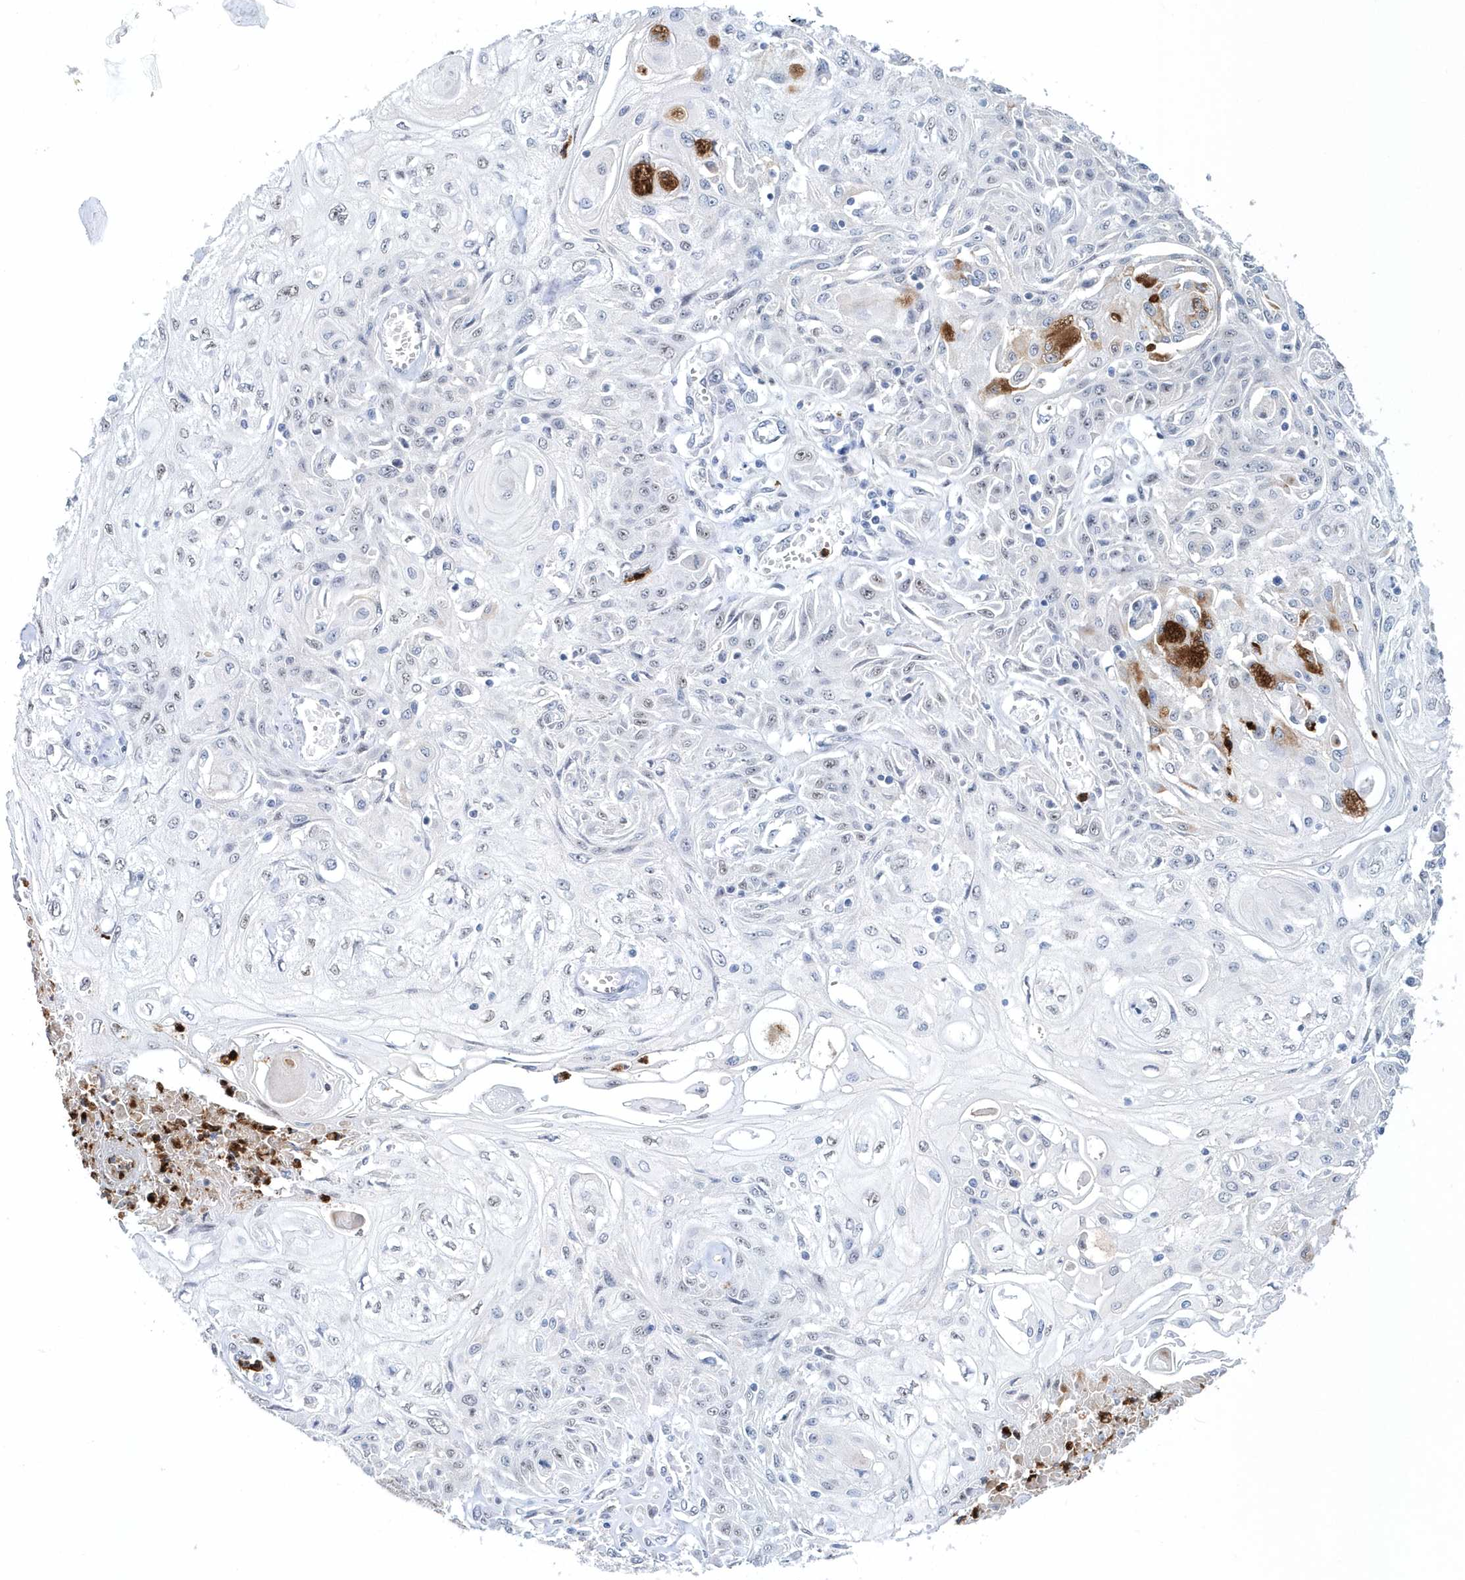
{"staining": {"intensity": "strong", "quantity": "<25%", "location": "cytoplasmic/membranous"}, "tissue": "skin cancer", "cell_type": "Tumor cells", "image_type": "cancer", "snomed": [{"axis": "morphology", "description": "Squamous cell carcinoma, NOS"}, {"axis": "morphology", "description": "Squamous cell carcinoma, metastatic, NOS"}, {"axis": "topography", "description": "Skin"}, {"axis": "topography", "description": "Lymph node"}], "caption": "Tumor cells reveal medium levels of strong cytoplasmic/membranous positivity in about <25% of cells in squamous cell carcinoma (skin).", "gene": "ASCL4", "patient": {"sex": "male", "age": 75}}